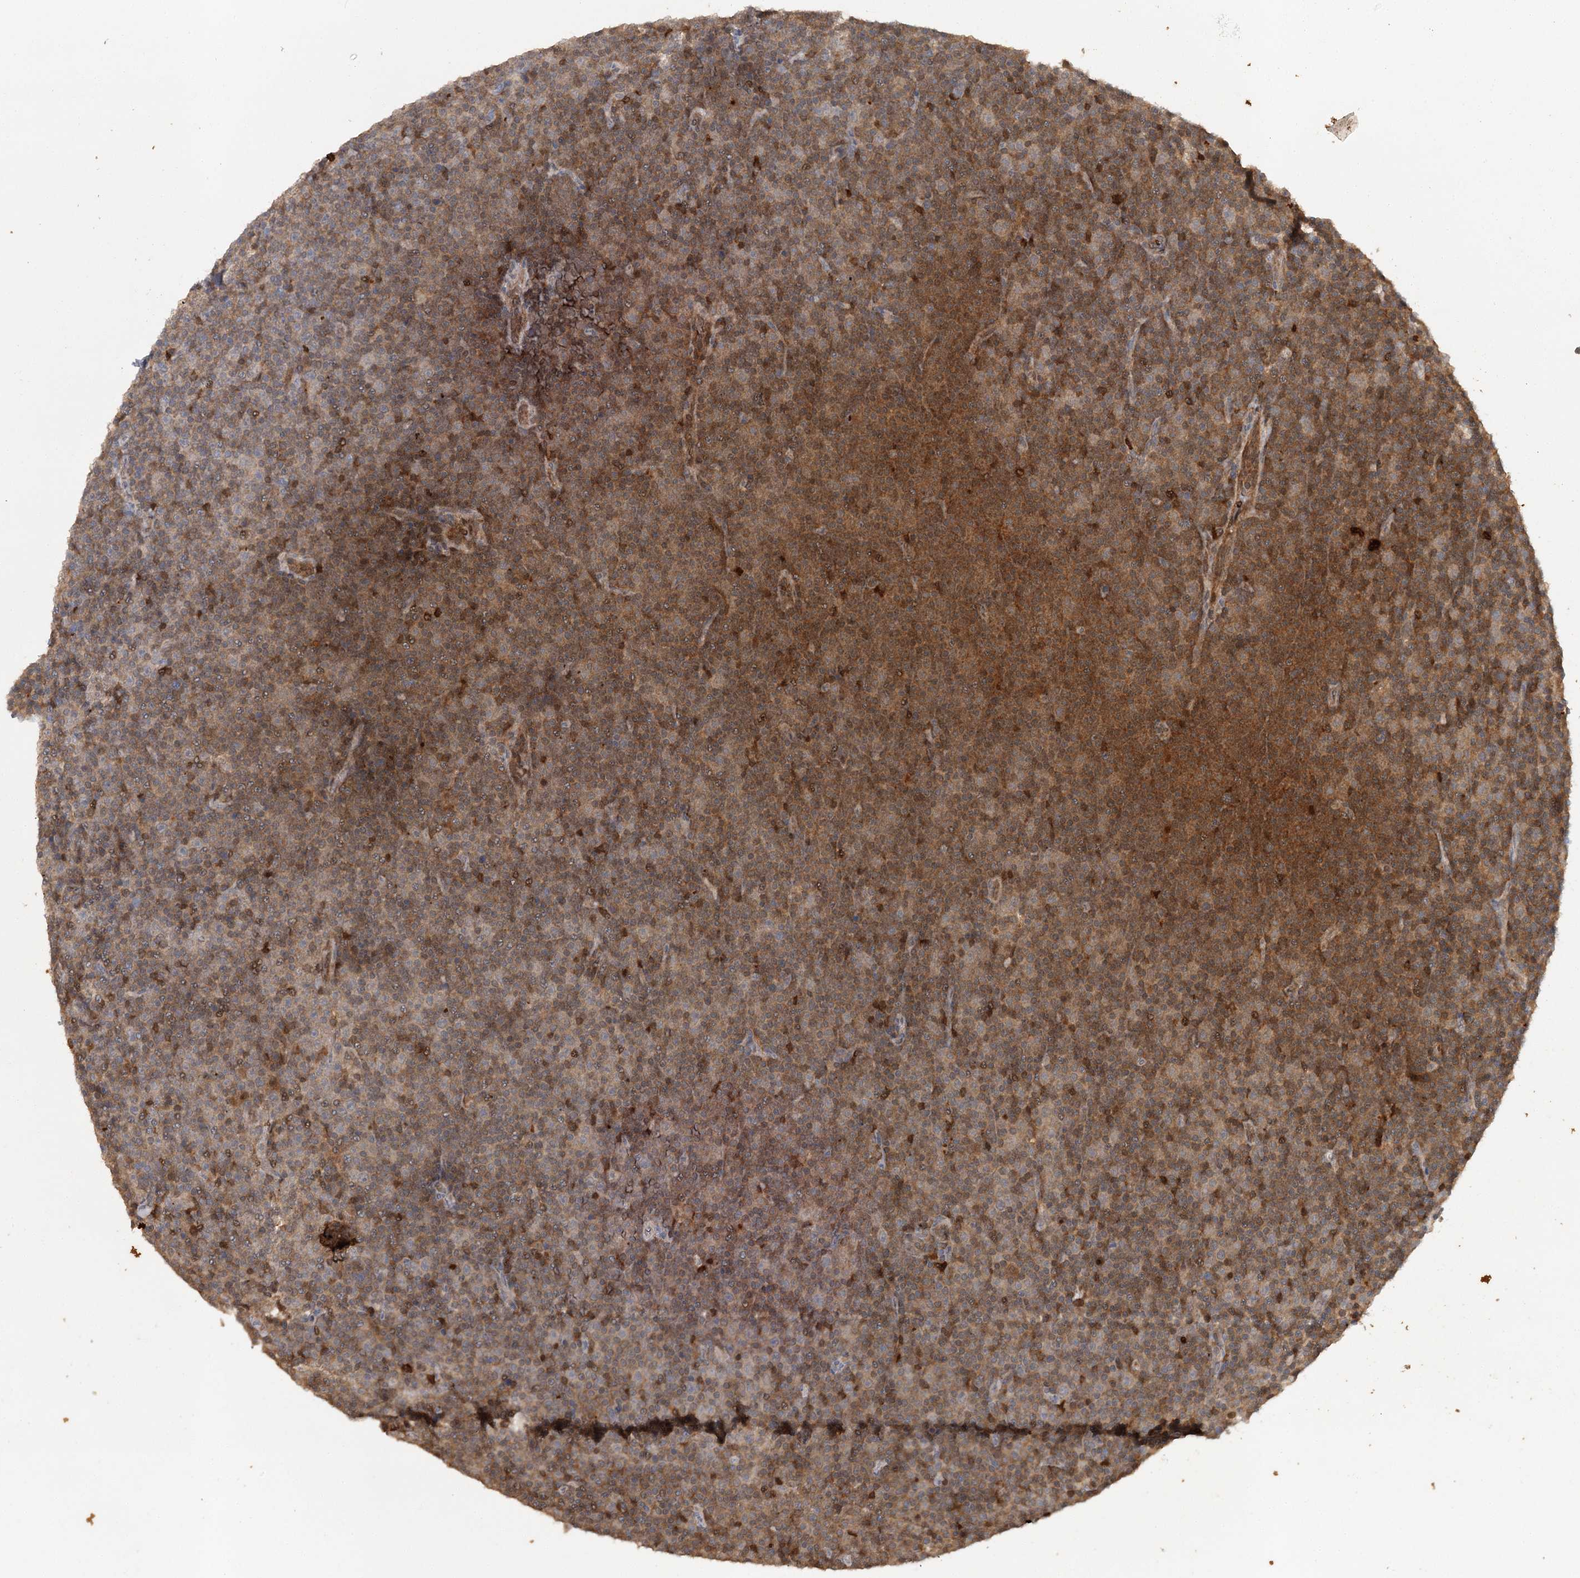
{"staining": {"intensity": "moderate", "quantity": ">75%", "location": "cytoplasmic/membranous"}, "tissue": "lymphoma", "cell_type": "Tumor cells", "image_type": "cancer", "snomed": [{"axis": "morphology", "description": "Malignant lymphoma, non-Hodgkin's type, Low grade"}, {"axis": "topography", "description": "Lymph node"}], "caption": "IHC (DAB) staining of human lymphoma shows moderate cytoplasmic/membranous protein positivity in about >75% of tumor cells. Nuclei are stained in blue.", "gene": "SLC41A2", "patient": {"sex": "female", "age": 67}}